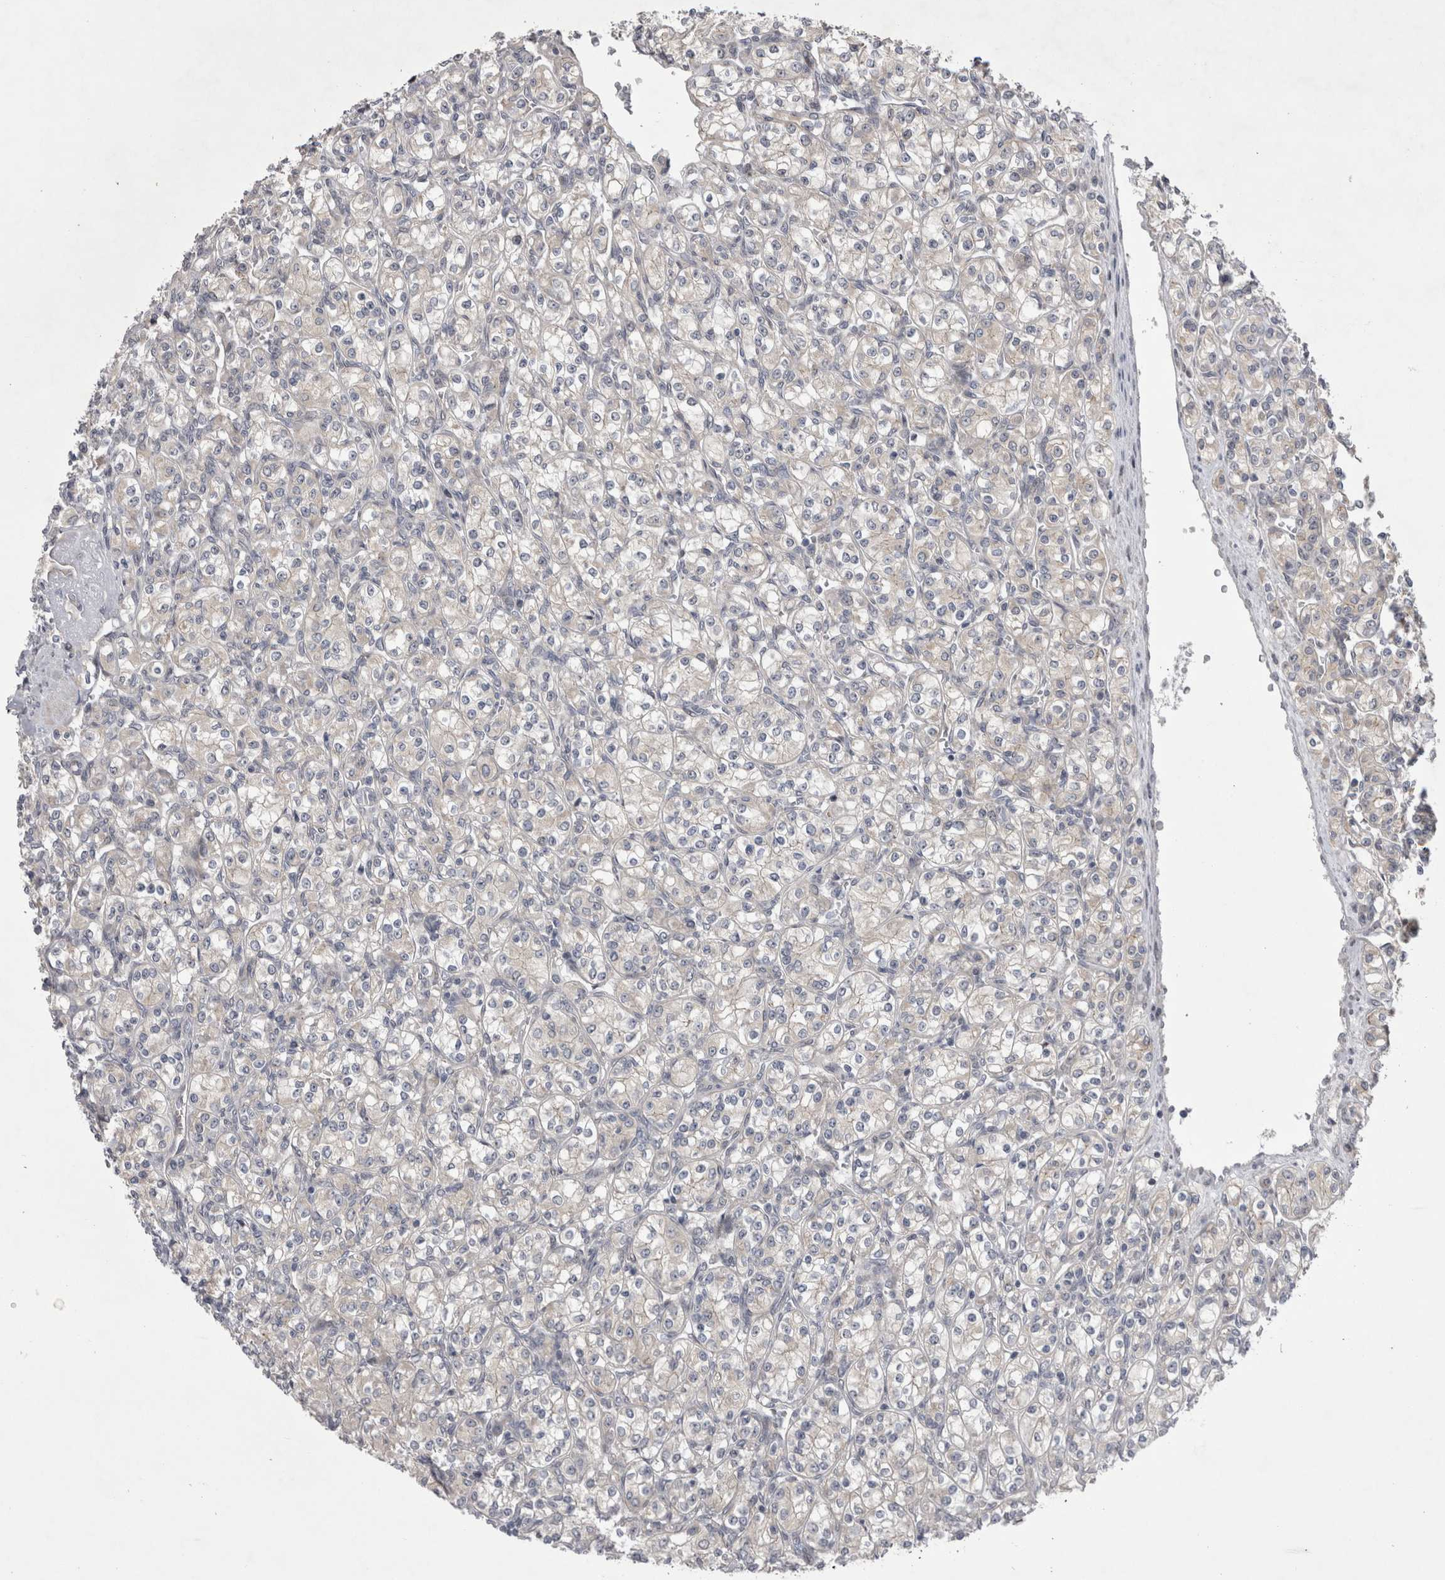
{"staining": {"intensity": "negative", "quantity": "none", "location": "none"}, "tissue": "renal cancer", "cell_type": "Tumor cells", "image_type": "cancer", "snomed": [{"axis": "morphology", "description": "Adenocarcinoma, NOS"}, {"axis": "topography", "description": "Kidney"}], "caption": "DAB immunohistochemical staining of adenocarcinoma (renal) shows no significant staining in tumor cells.", "gene": "NENF", "patient": {"sex": "male", "age": 77}}